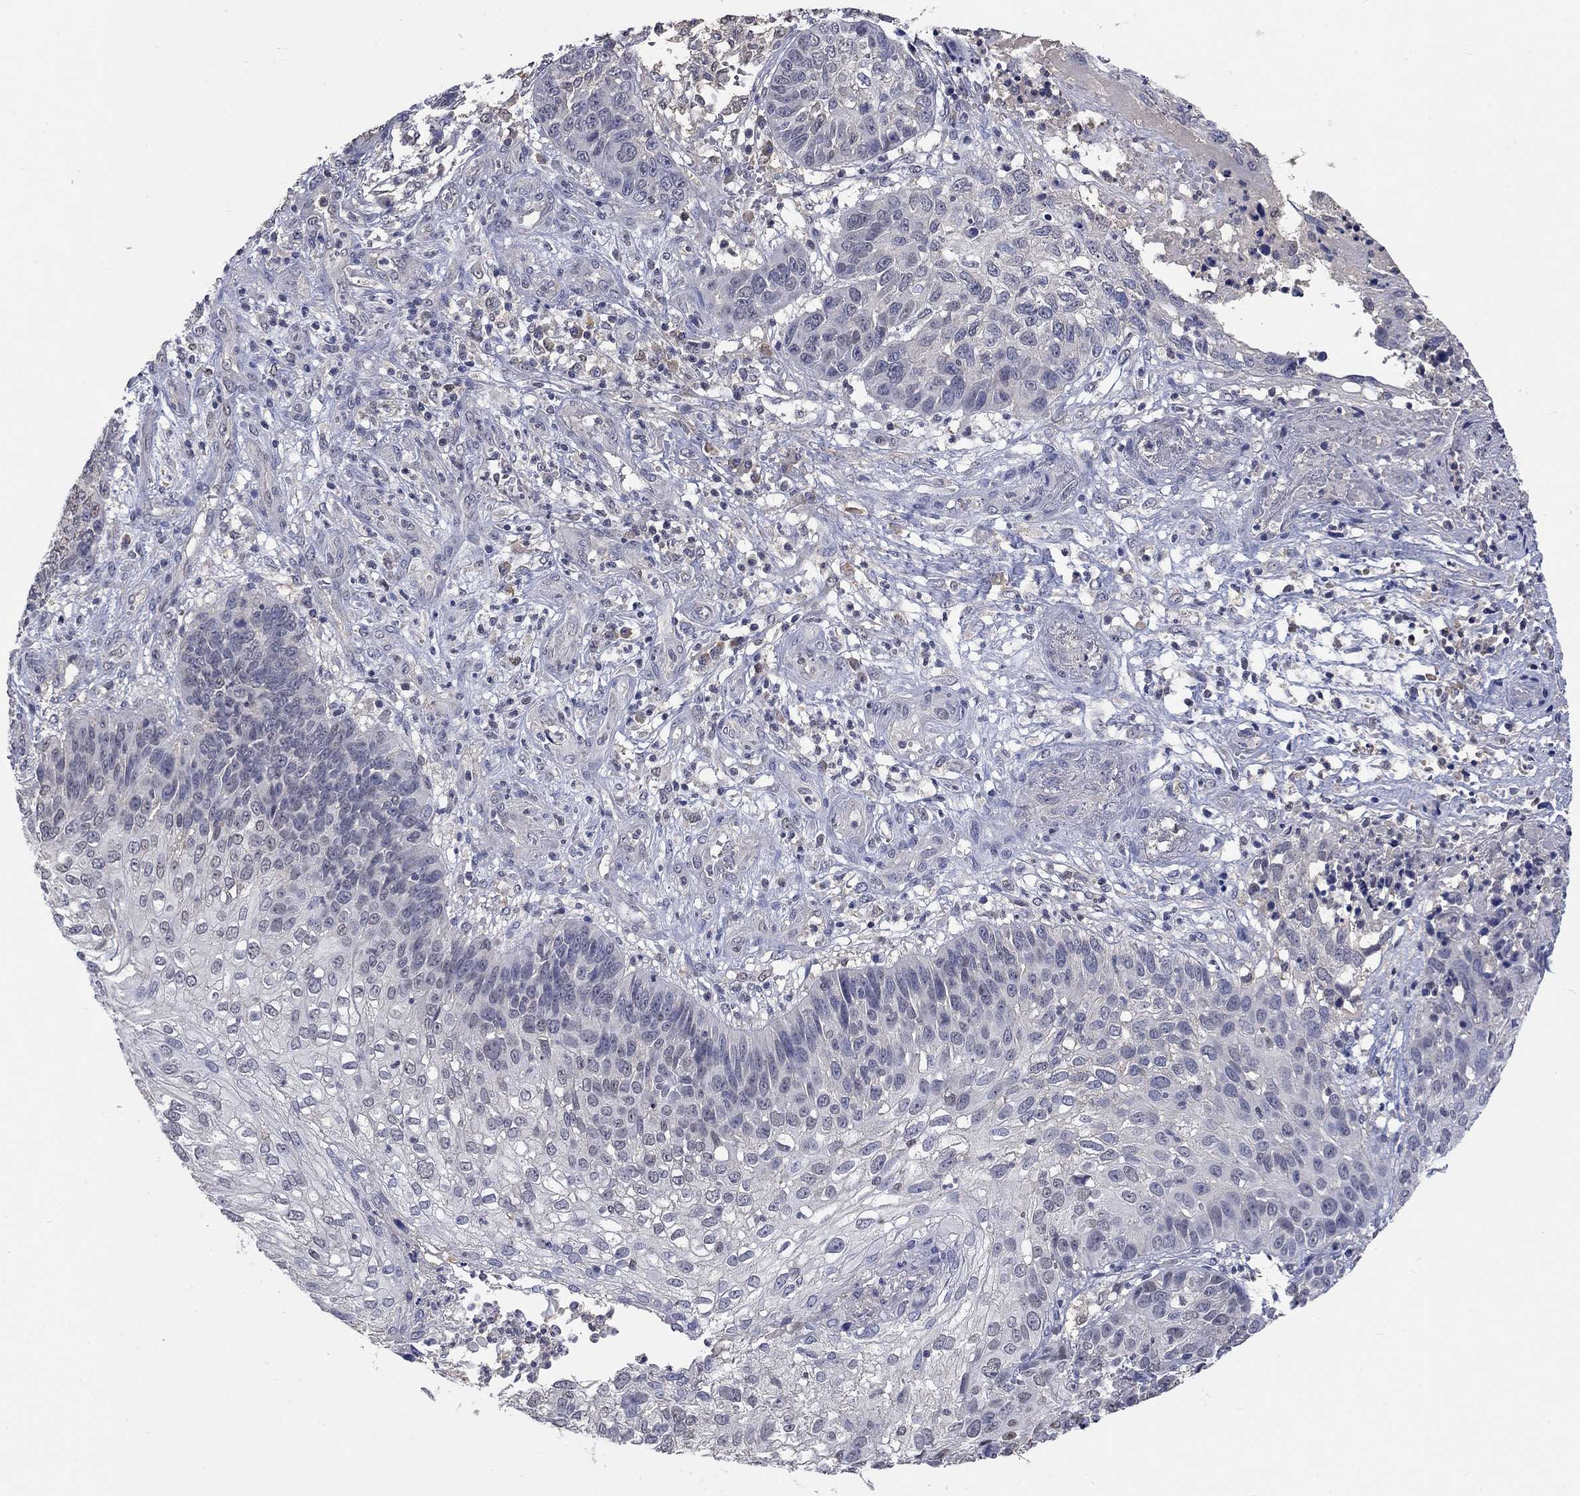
{"staining": {"intensity": "negative", "quantity": "none", "location": "none"}, "tissue": "skin cancer", "cell_type": "Tumor cells", "image_type": "cancer", "snomed": [{"axis": "morphology", "description": "Squamous cell carcinoma, NOS"}, {"axis": "topography", "description": "Skin"}], "caption": "An immunohistochemistry image of skin cancer (squamous cell carcinoma) is shown. There is no staining in tumor cells of skin cancer (squamous cell carcinoma).", "gene": "ZBTB18", "patient": {"sex": "male", "age": 92}}